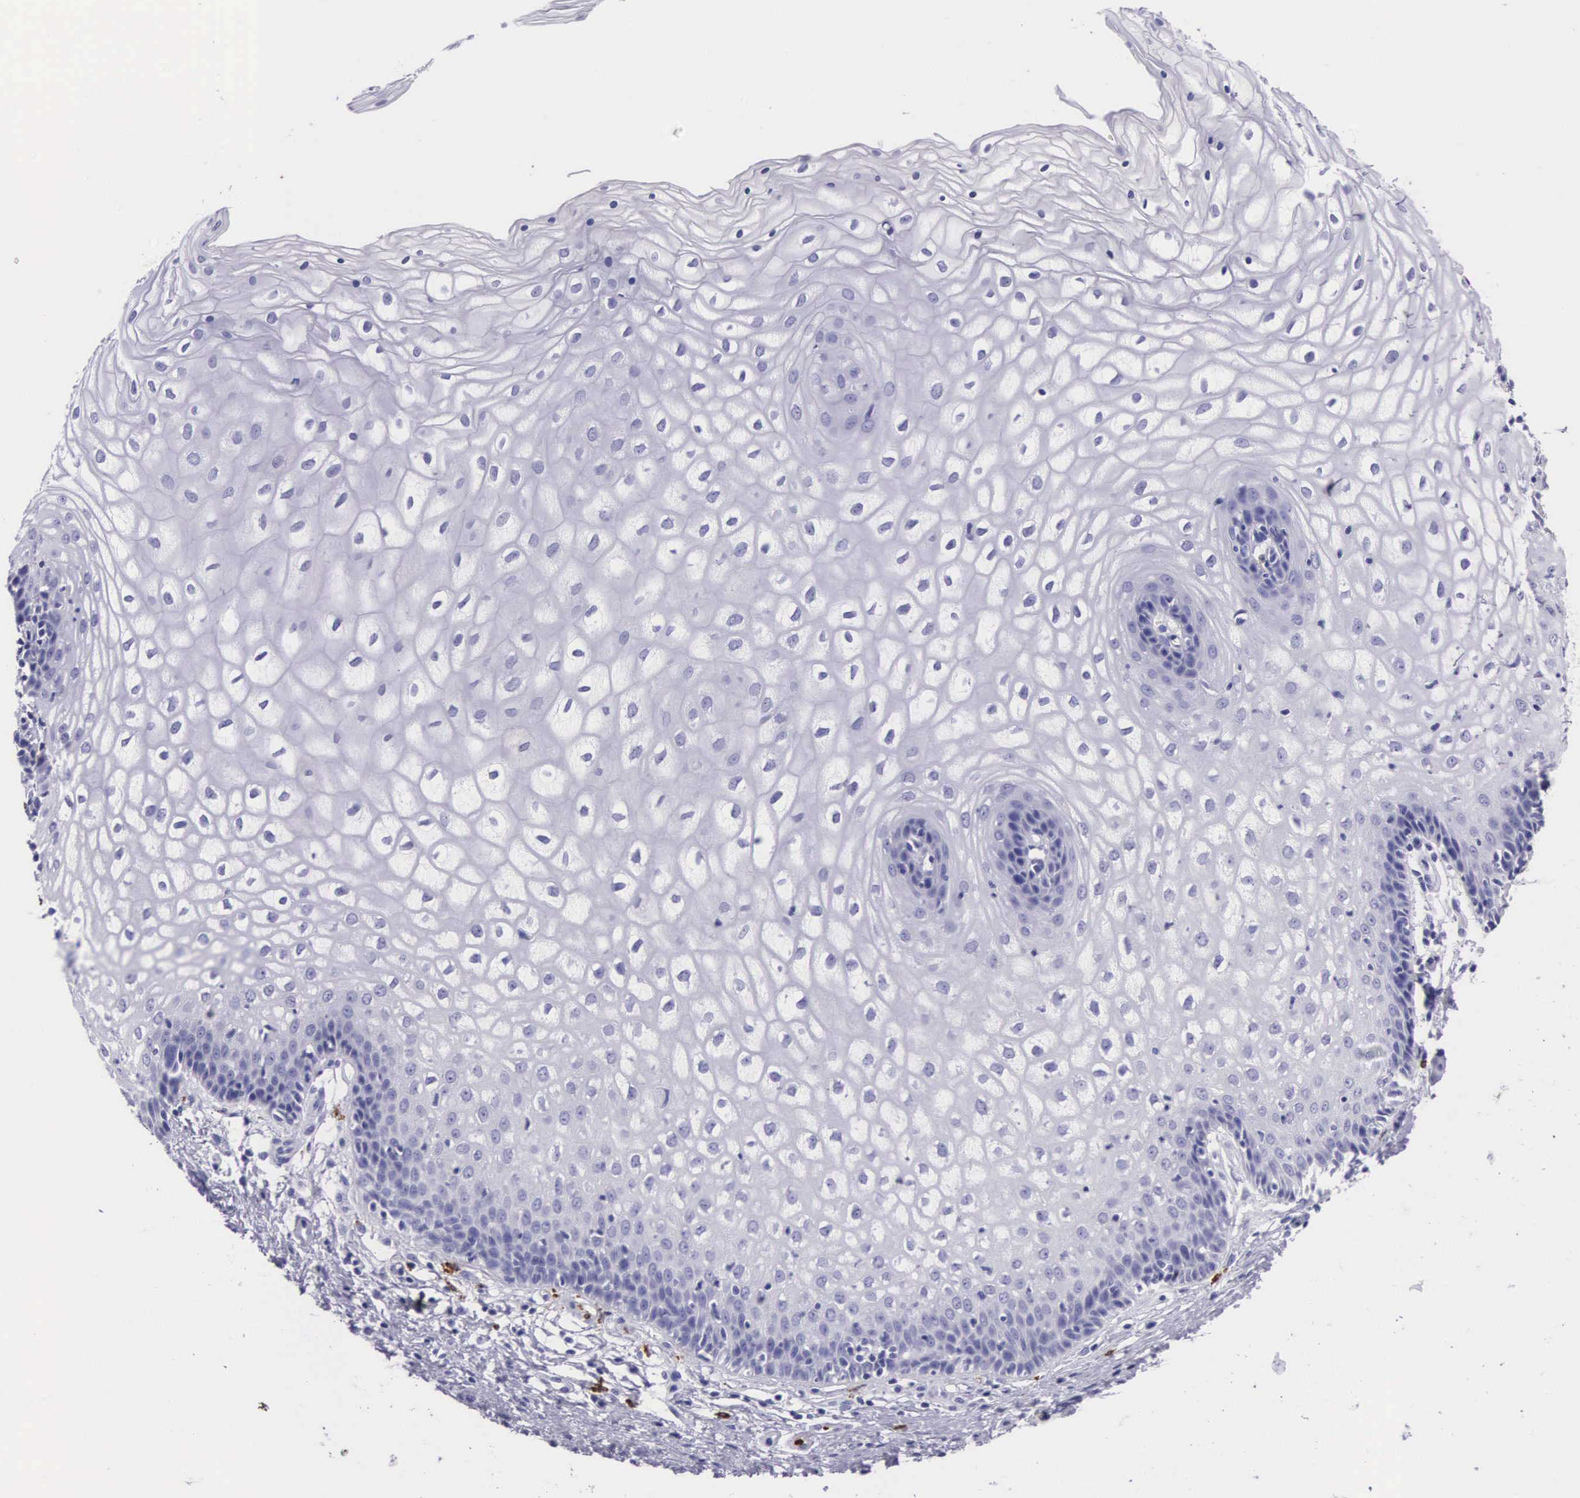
{"staining": {"intensity": "negative", "quantity": "none", "location": "none"}, "tissue": "vagina", "cell_type": "Squamous epithelial cells", "image_type": "normal", "snomed": [{"axis": "morphology", "description": "Normal tissue, NOS"}, {"axis": "topography", "description": "Vagina"}], "caption": "This is an immunohistochemistry (IHC) photomicrograph of normal vagina. There is no positivity in squamous epithelial cells.", "gene": "FCN1", "patient": {"sex": "female", "age": 34}}